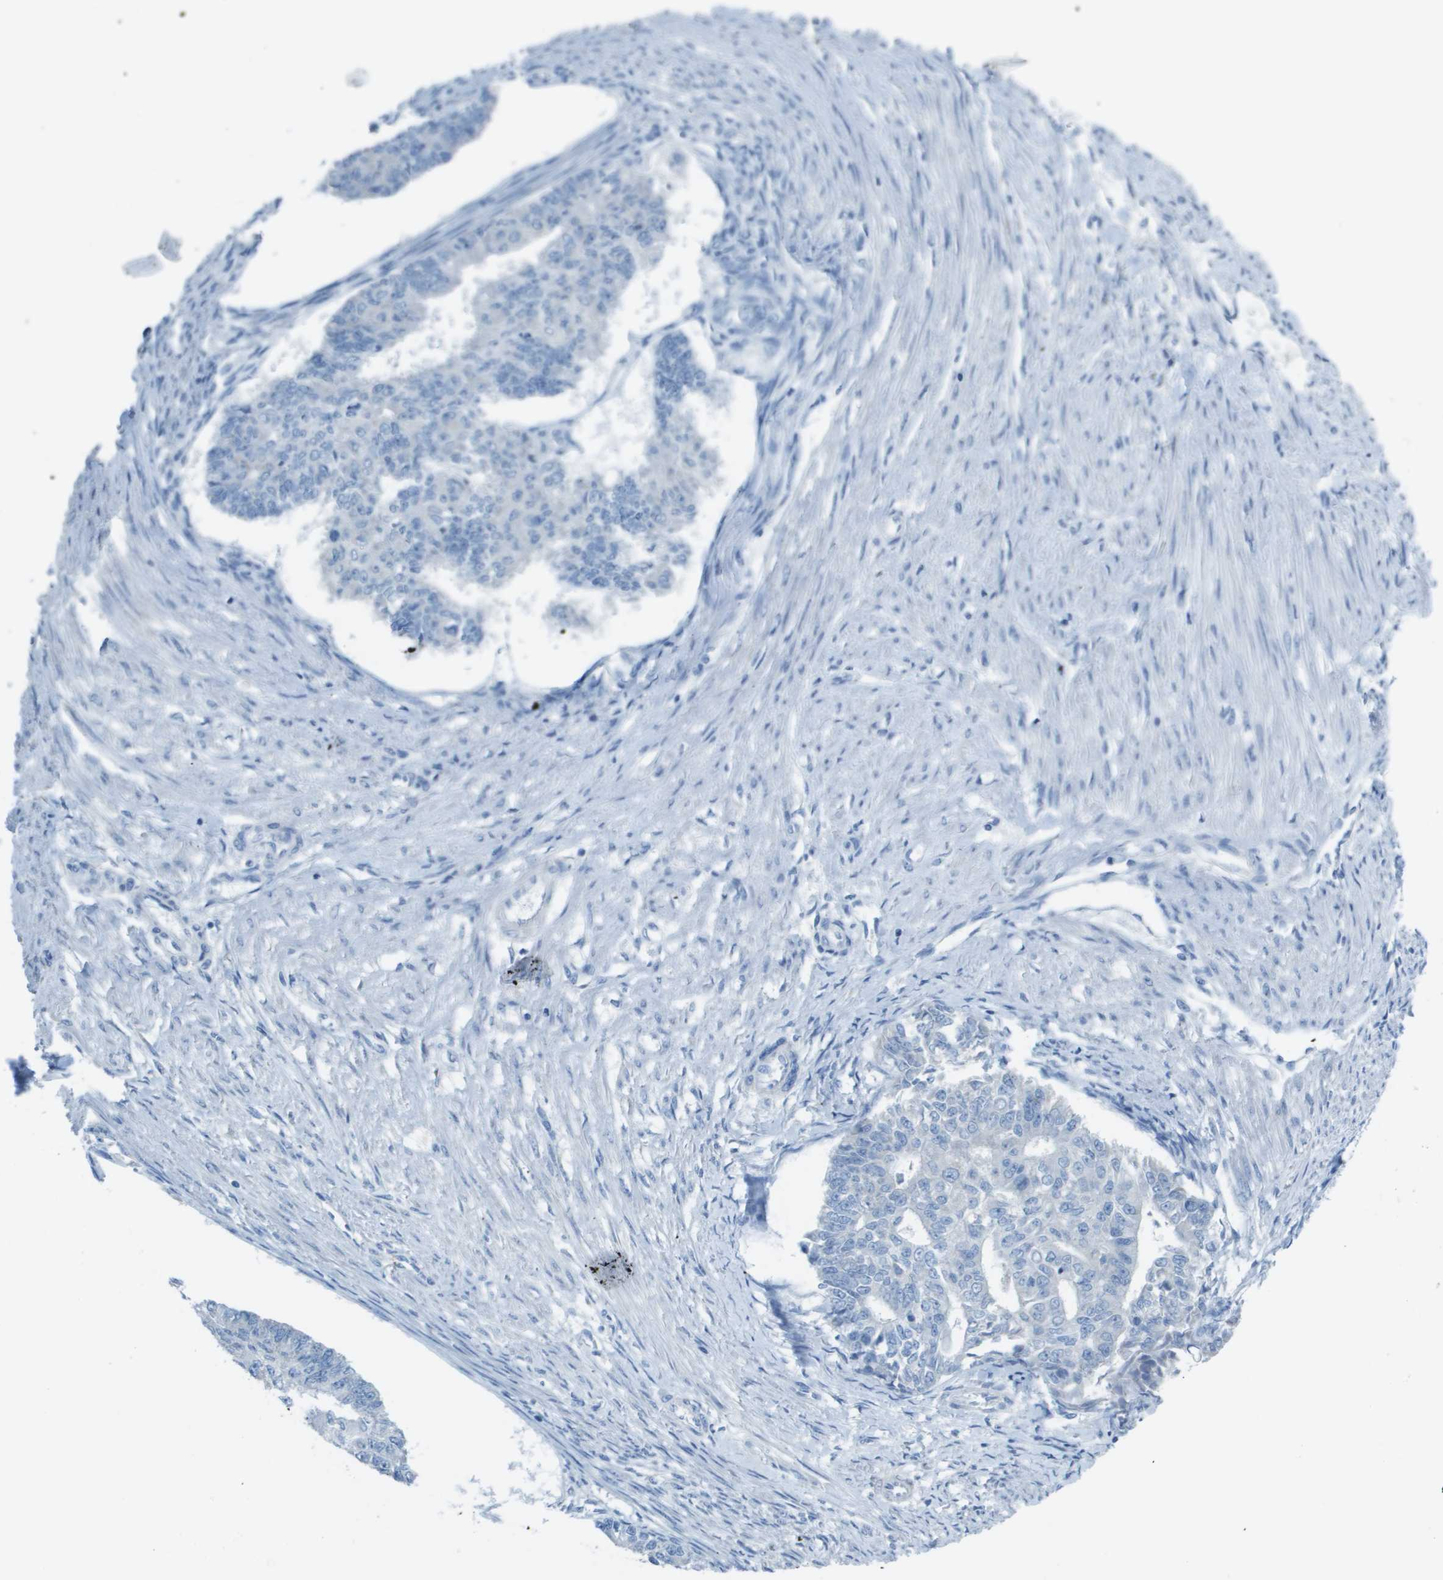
{"staining": {"intensity": "negative", "quantity": "none", "location": "none"}, "tissue": "endometrial cancer", "cell_type": "Tumor cells", "image_type": "cancer", "snomed": [{"axis": "morphology", "description": "Adenocarcinoma, NOS"}, {"axis": "topography", "description": "Endometrium"}], "caption": "Immunohistochemistry (IHC) of human endometrial cancer exhibits no expression in tumor cells. The staining was performed using DAB (3,3'-diaminobenzidine) to visualize the protein expression in brown, while the nuclei were stained in blue with hematoxylin (Magnification: 20x).", "gene": "PTGDR2", "patient": {"sex": "female", "age": 32}}